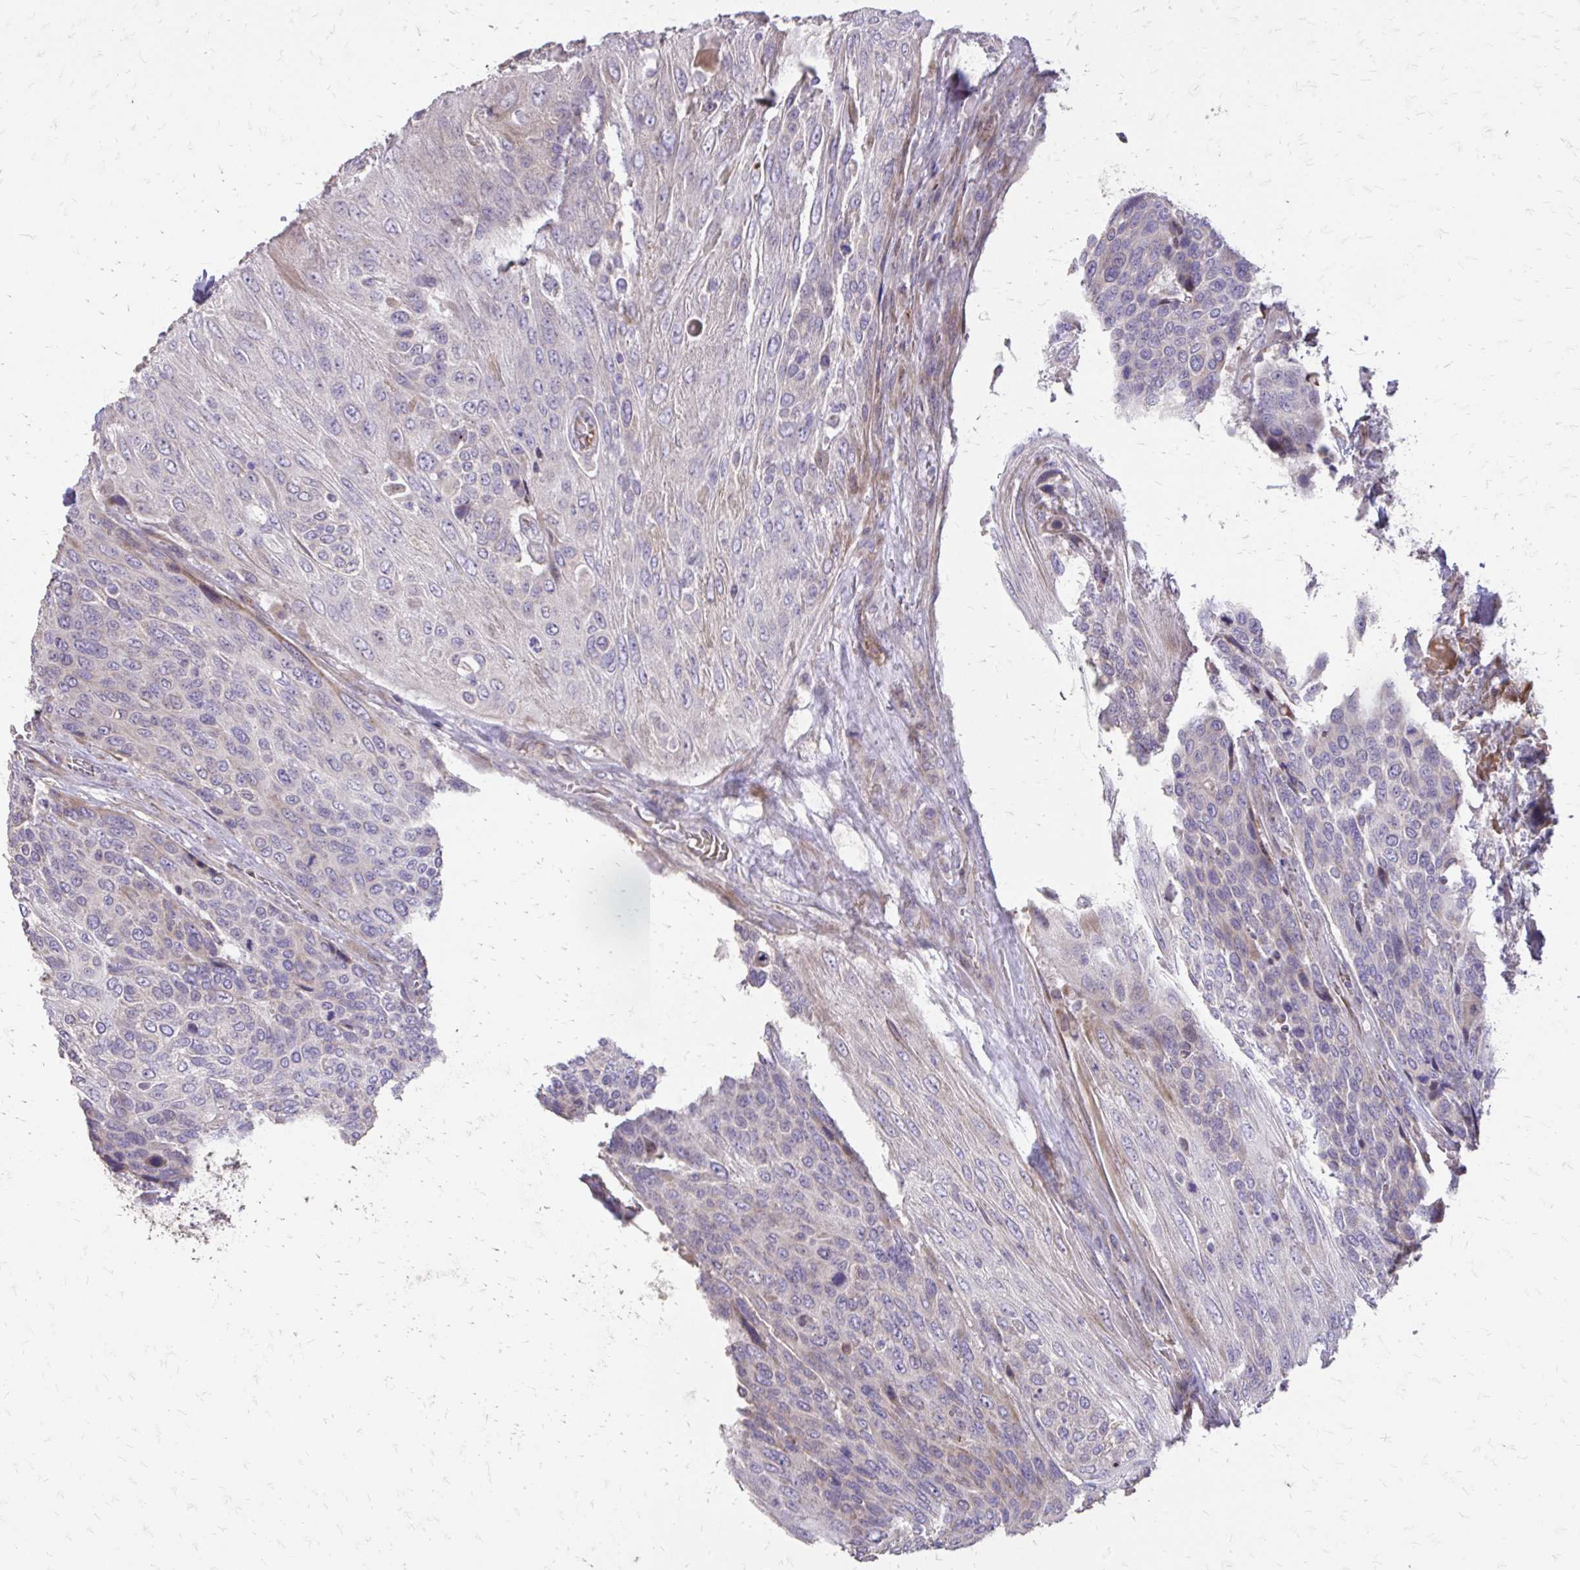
{"staining": {"intensity": "negative", "quantity": "none", "location": "none"}, "tissue": "urothelial cancer", "cell_type": "Tumor cells", "image_type": "cancer", "snomed": [{"axis": "morphology", "description": "Urothelial carcinoma, High grade"}, {"axis": "topography", "description": "Urinary bladder"}], "caption": "Human high-grade urothelial carcinoma stained for a protein using immunohistochemistry shows no expression in tumor cells.", "gene": "MYORG", "patient": {"sex": "female", "age": 70}}